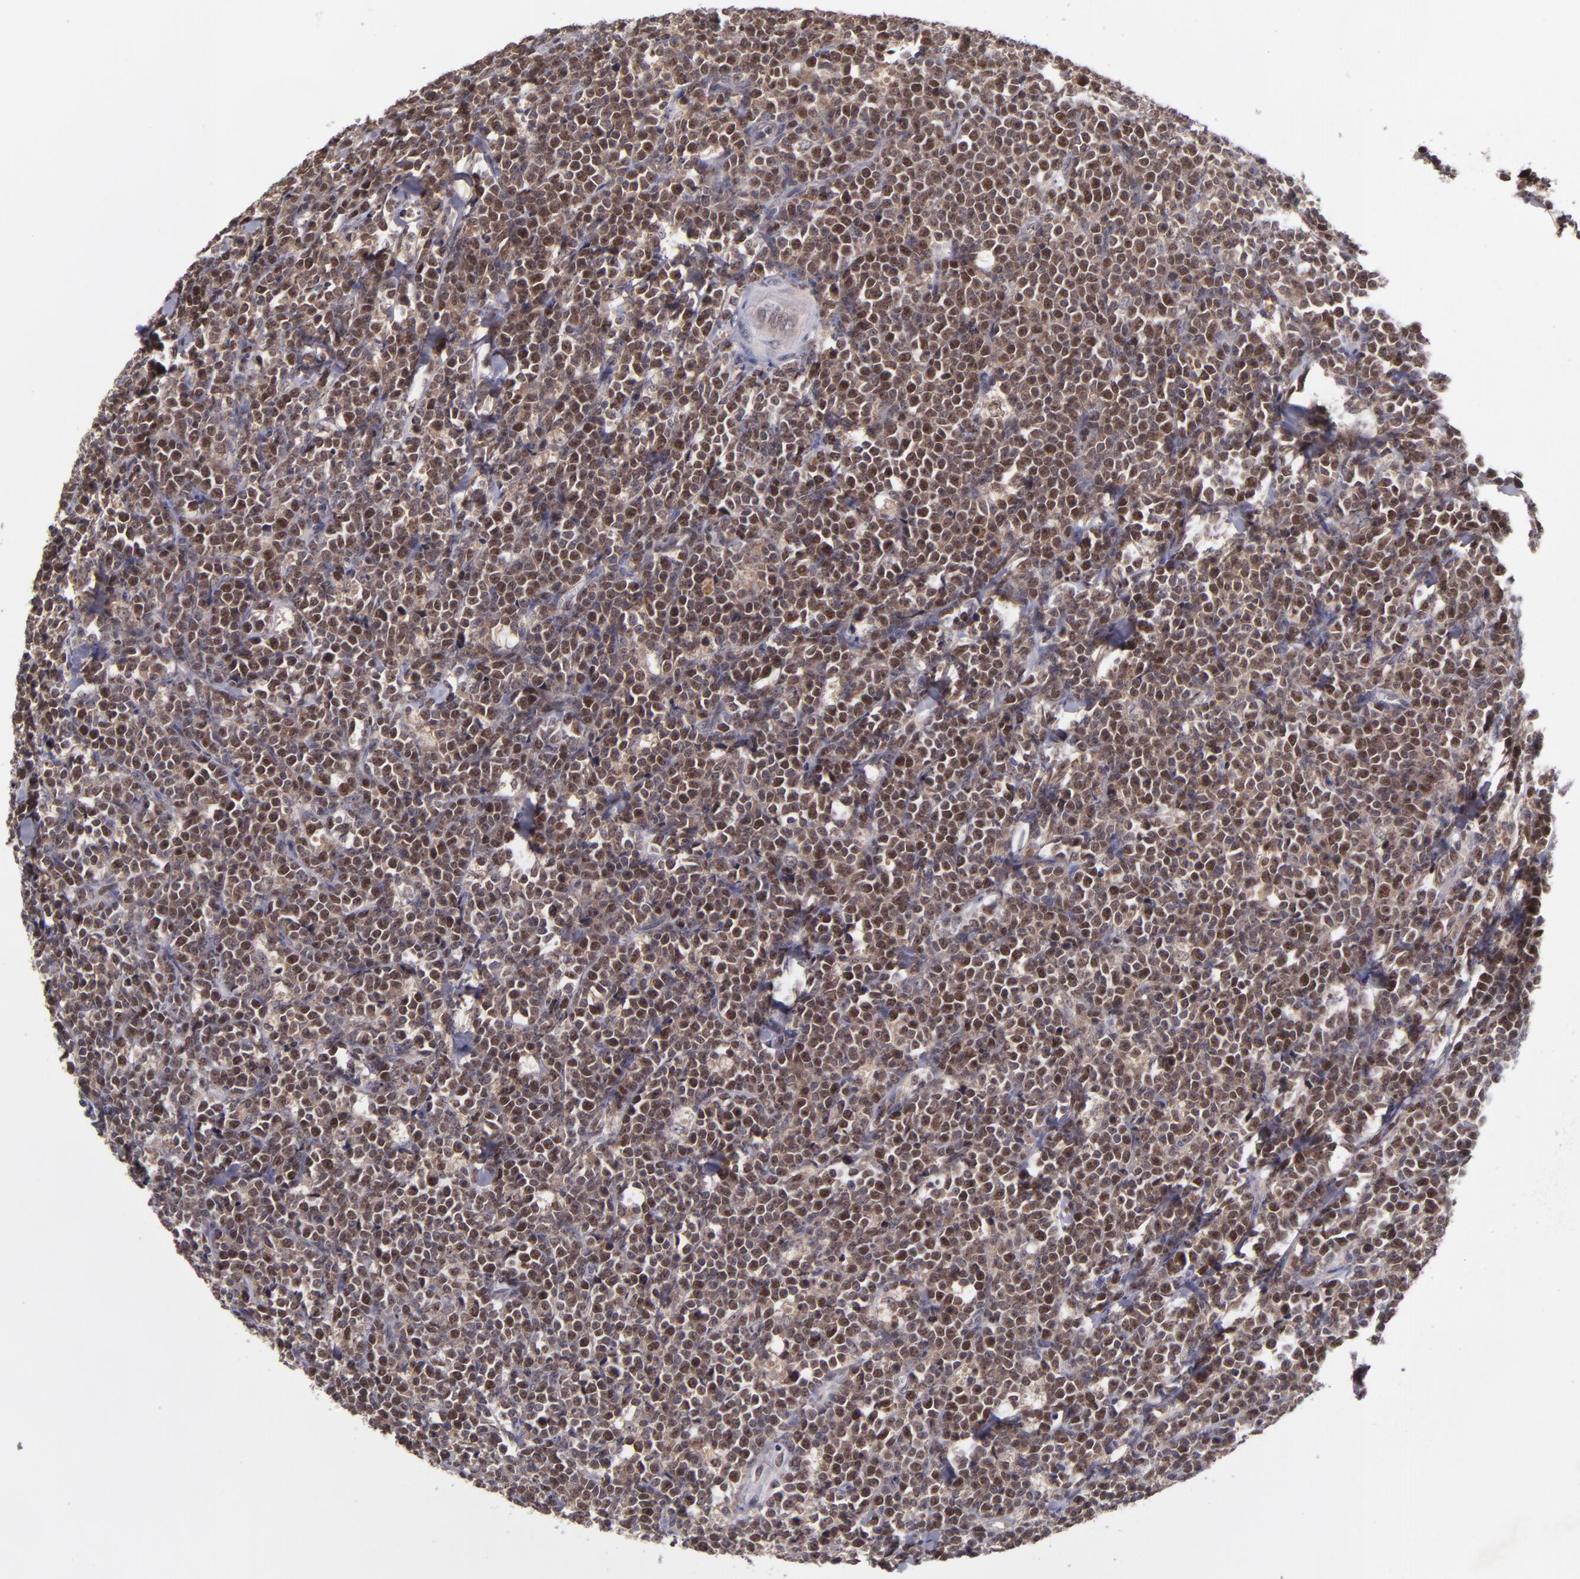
{"staining": {"intensity": "strong", "quantity": ">75%", "location": "nuclear"}, "tissue": "lymphoma", "cell_type": "Tumor cells", "image_type": "cancer", "snomed": [{"axis": "morphology", "description": "Malignant lymphoma, non-Hodgkin's type, High grade"}, {"axis": "topography", "description": "Small intestine"}, {"axis": "topography", "description": "Colon"}], "caption": "Immunohistochemistry (IHC) staining of lymphoma, which displays high levels of strong nuclear positivity in about >75% of tumor cells indicating strong nuclear protein positivity. The staining was performed using DAB (brown) for protein detection and nuclei were counterstained in hematoxylin (blue).", "gene": "CDC7", "patient": {"sex": "male", "age": 8}}